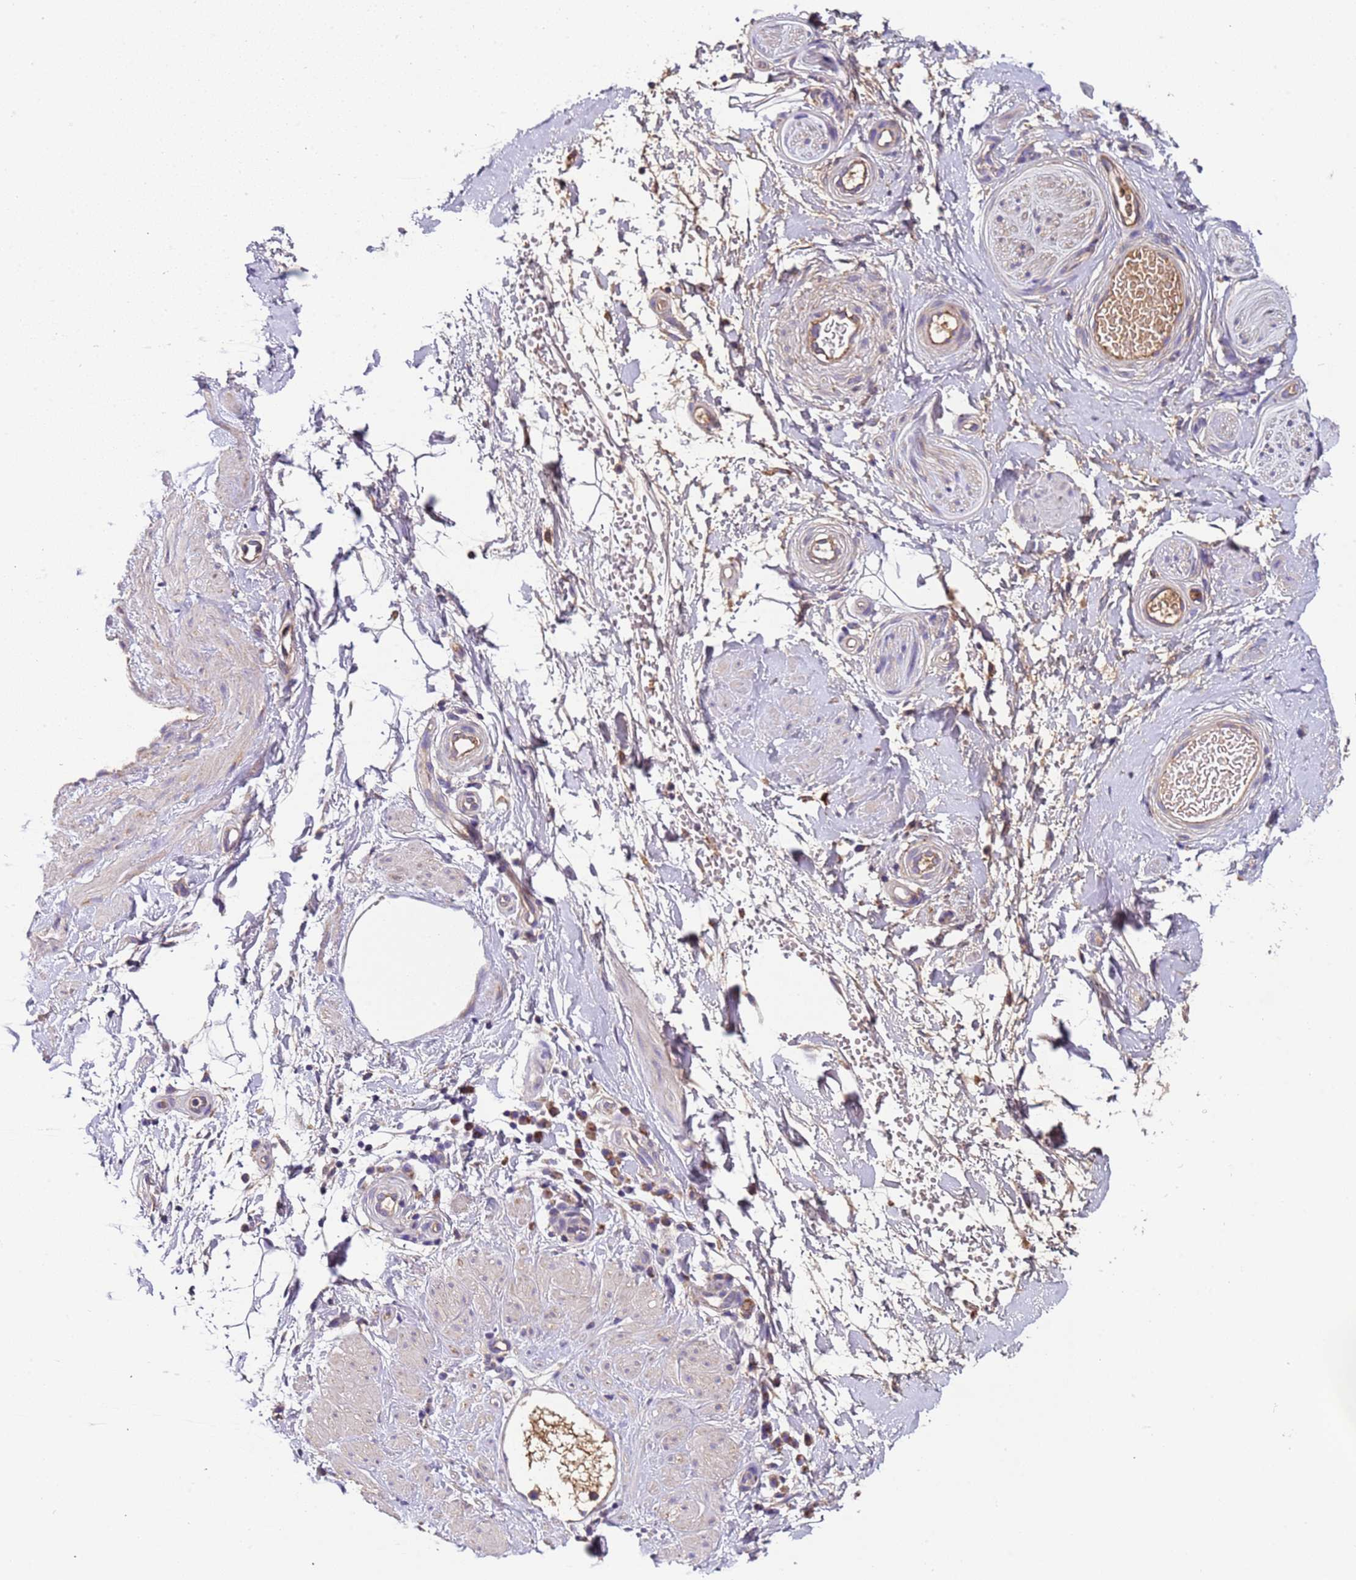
{"staining": {"intensity": "negative", "quantity": "none", "location": "none"}, "tissue": "adipose tissue", "cell_type": "Adipocytes", "image_type": "normal", "snomed": [{"axis": "morphology", "description": "Normal tissue, NOS"}, {"axis": "topography", "description": "Soft tissue"}, {"axis": "topography", "description": "Adipose tissue"}, {"axis": "topography", "description": "Vascular tissue"}, {"axis": "topography", "description": "Peripheral nerve tissue"}], "caption": "IHC photomicrograph of normal human adipose tissue stained for a protein (brown), which exhibits no staining in adipocytes. (Brightfield microscopy of DAB (3,3'-diaminobenzidine) immunohistochemistry at high magnification).", "gene": "TMEM126A", "patient": {"sex": "male", "age": 74}}